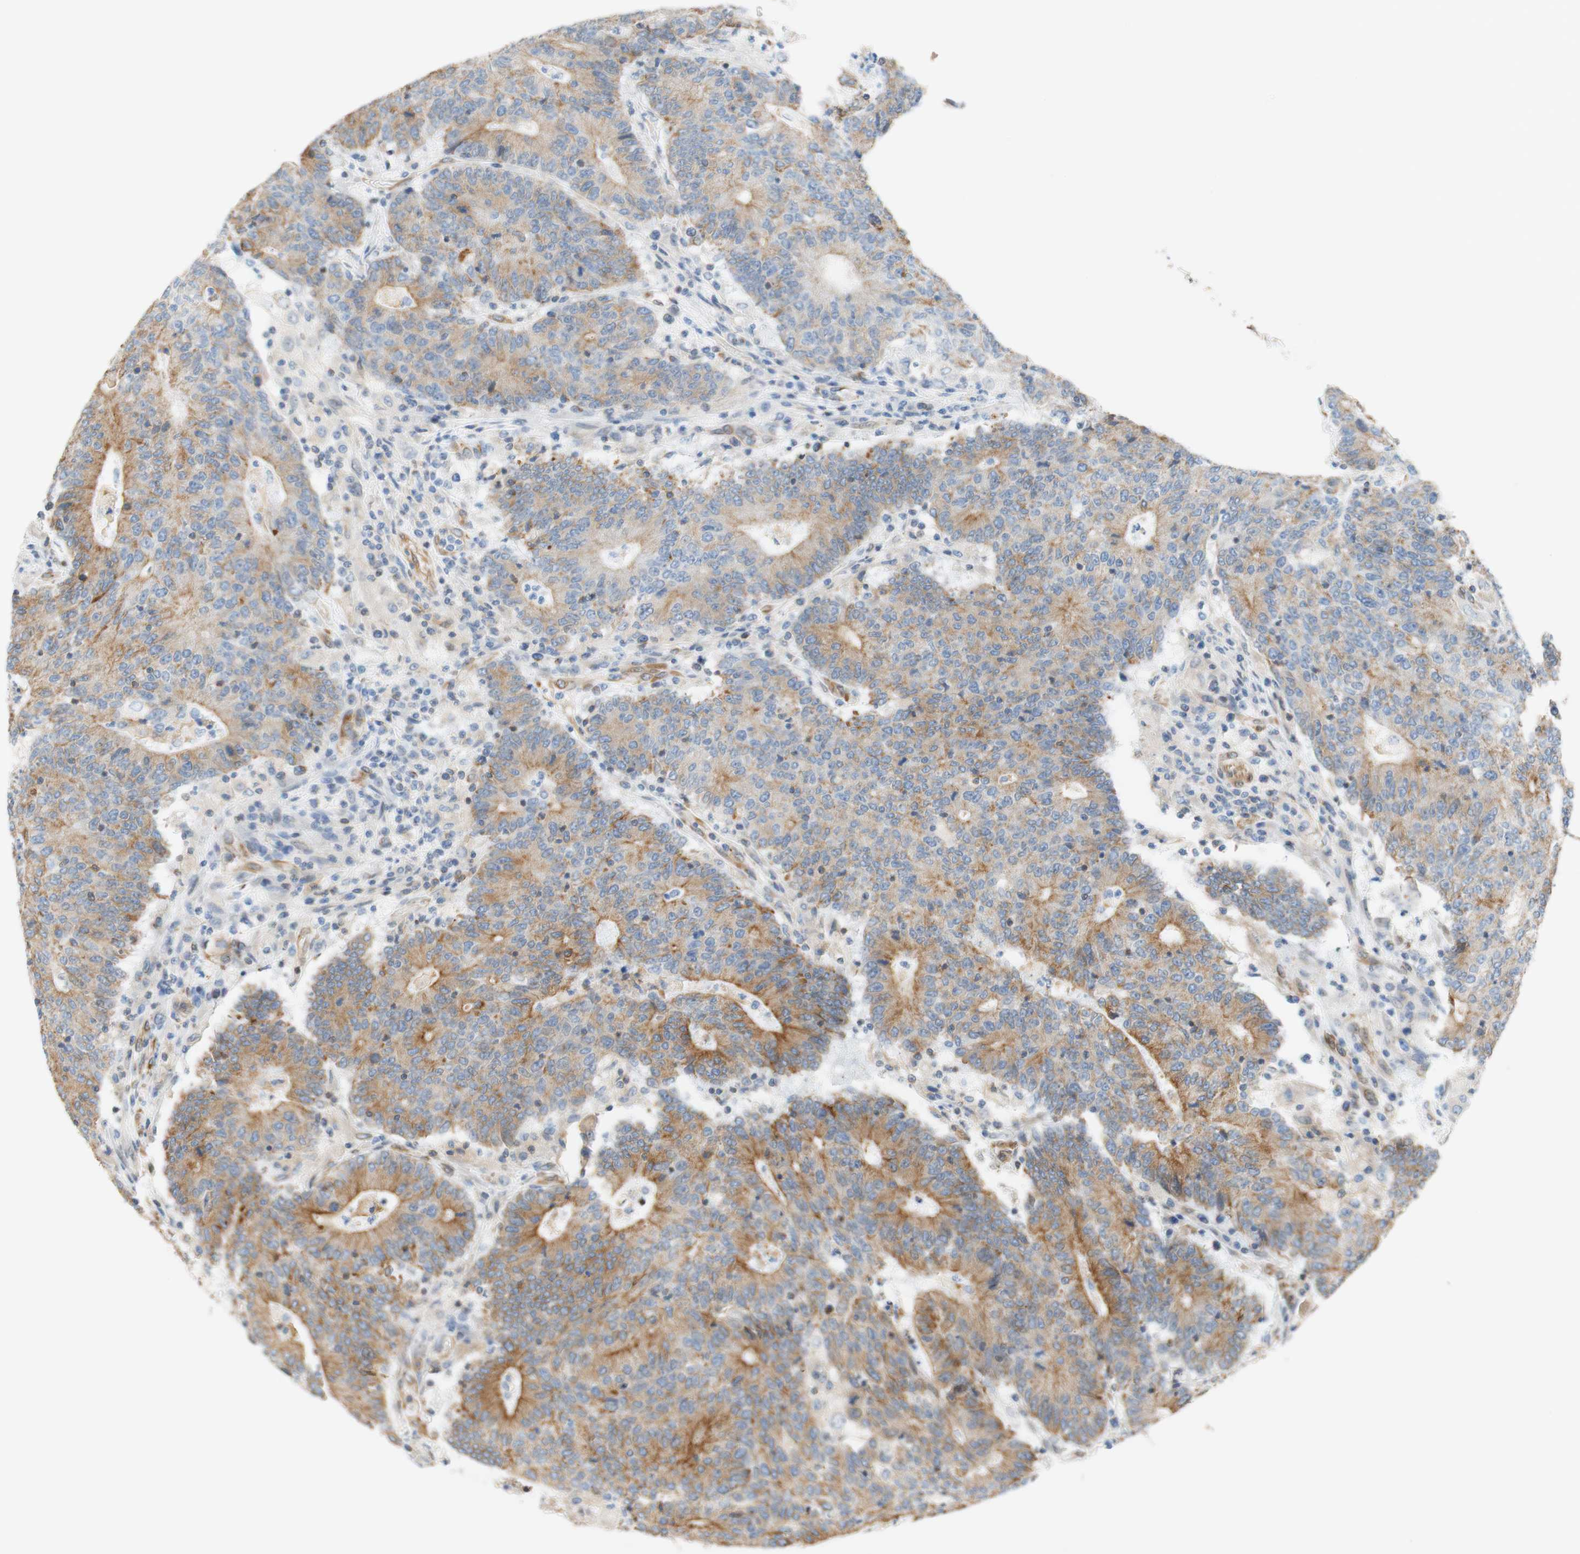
{"staining": {"intensity": "moderate", "quantity": "25%-75%", "location": "cytoplasmic/membranous"}, "tissue": "colorectal cancer", "cell_type": "Tumor cells", "image_type": "cancer", "snomed": [{"axis": "morphology", "description": "Normal tissue, NOS"}, {"axis": "morphology", "description": "Adenocarcinoma, NOS"}, {"axis": "topography", "description": "Colon"}], "caption": "Adenocarcinoma (colorectal) tissue shows moderate cytoplasmic/membranous positivity in approximately 25%-75% of tumor cells, visualized by immunohistochemistry. (IHC, brightfield microscopy, high magnification).", "gene": "ENDOD1", "patient": {"sex": "female", "age": 75}}